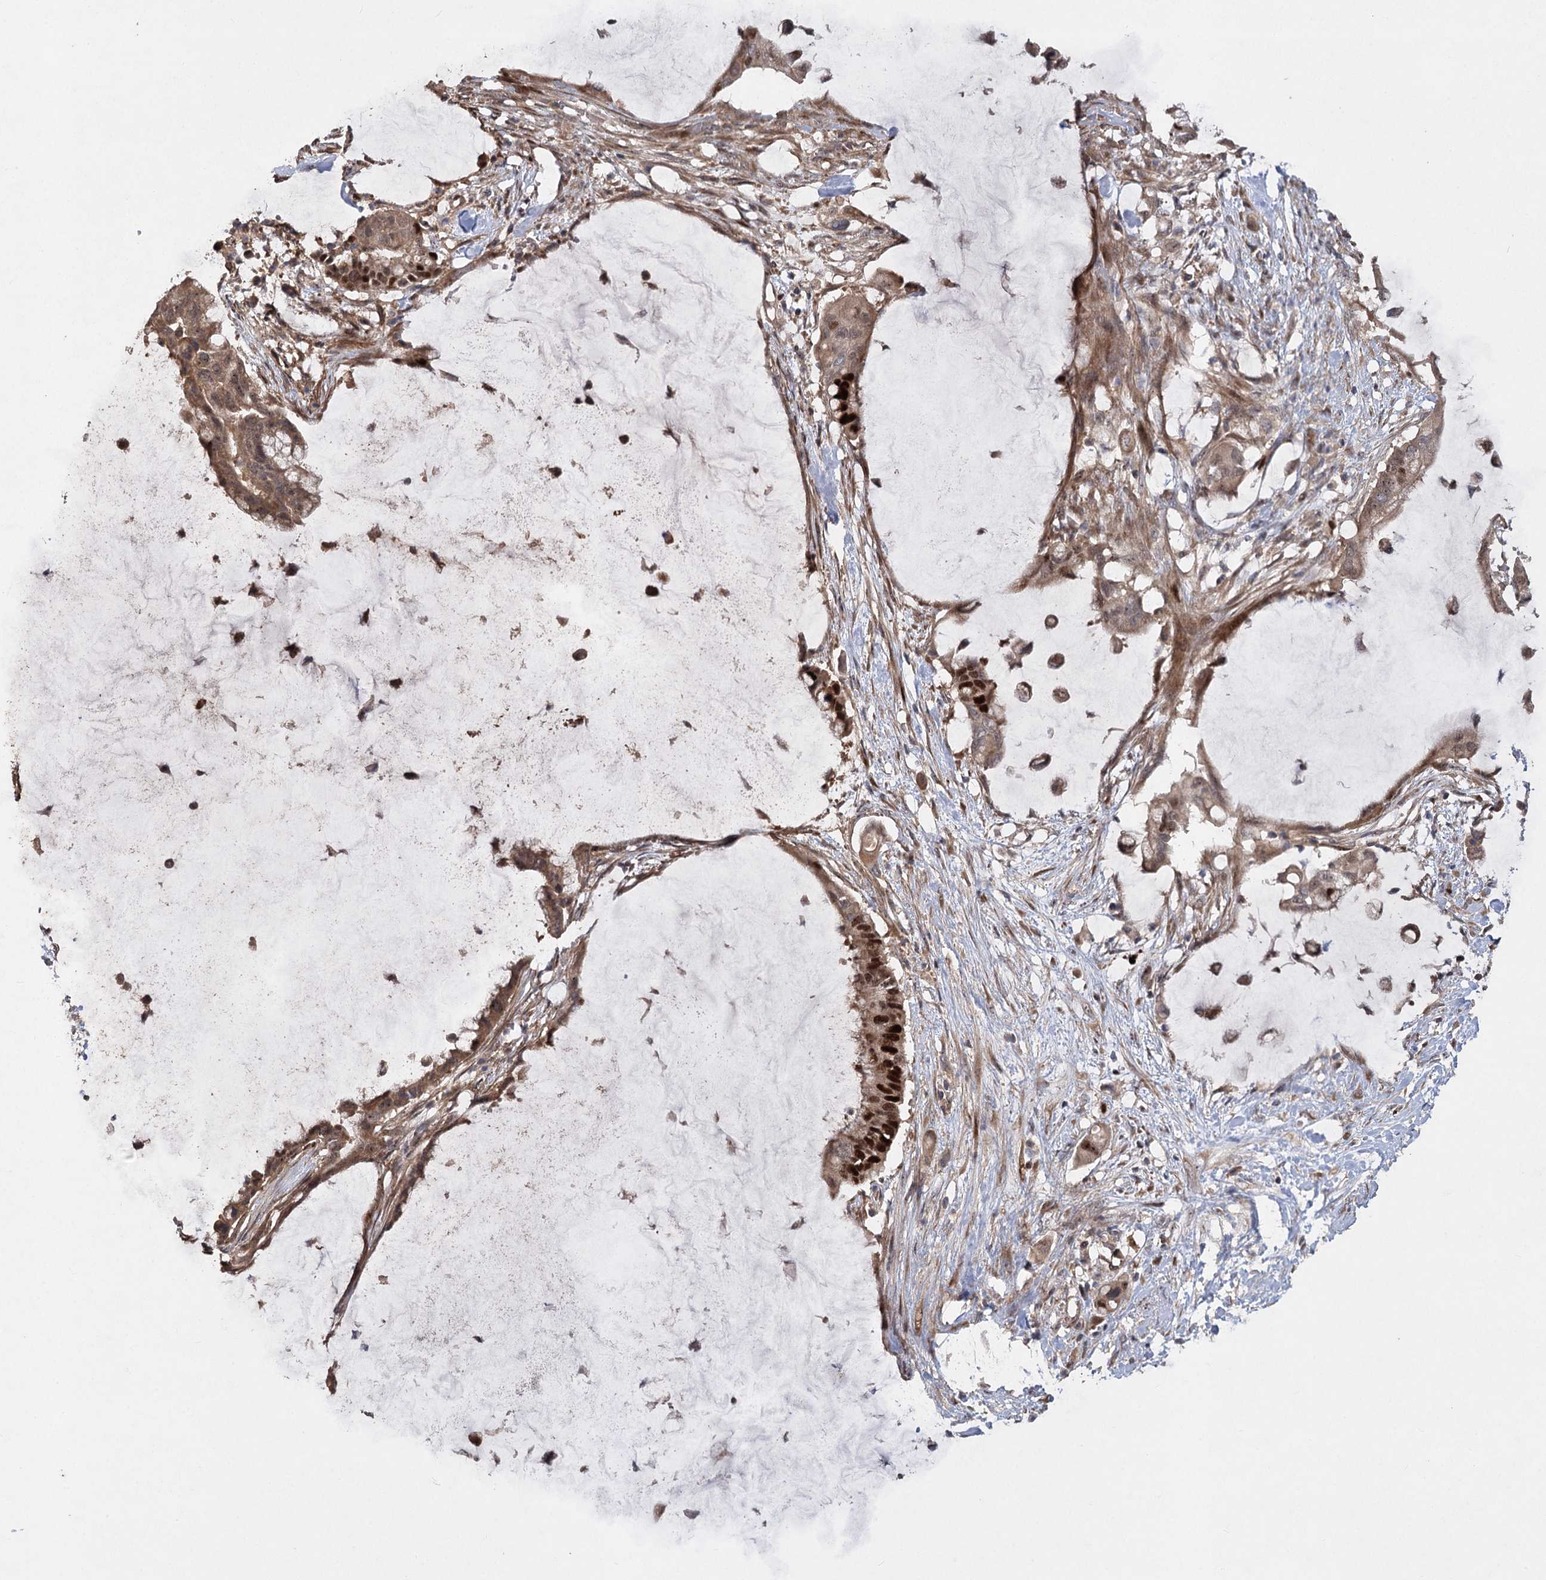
{"staining": {"intensity": "strong", "quantity": "25%-75%", "location": "cytoplasmic/membranous,nuclear"}, "tissue": "pancreatic cancer", "cell_type": "Tumor cells", "image_type": "cancer", "snomed": [{"axis": "morphology", "description": "Adenocarcinoma, NOS"}, {"axis": "topography", "description": "Pancreas"}], "caption": "Immunohistochemical staining of pancreatic cancer exhibits high levels of strong cytoplasmic/membranous and nuclear protein positivity in approximately 25%-75% of tumor cells.", "gene": "PIK3C2A", "patient": {"sex": "male", "age": 41}}